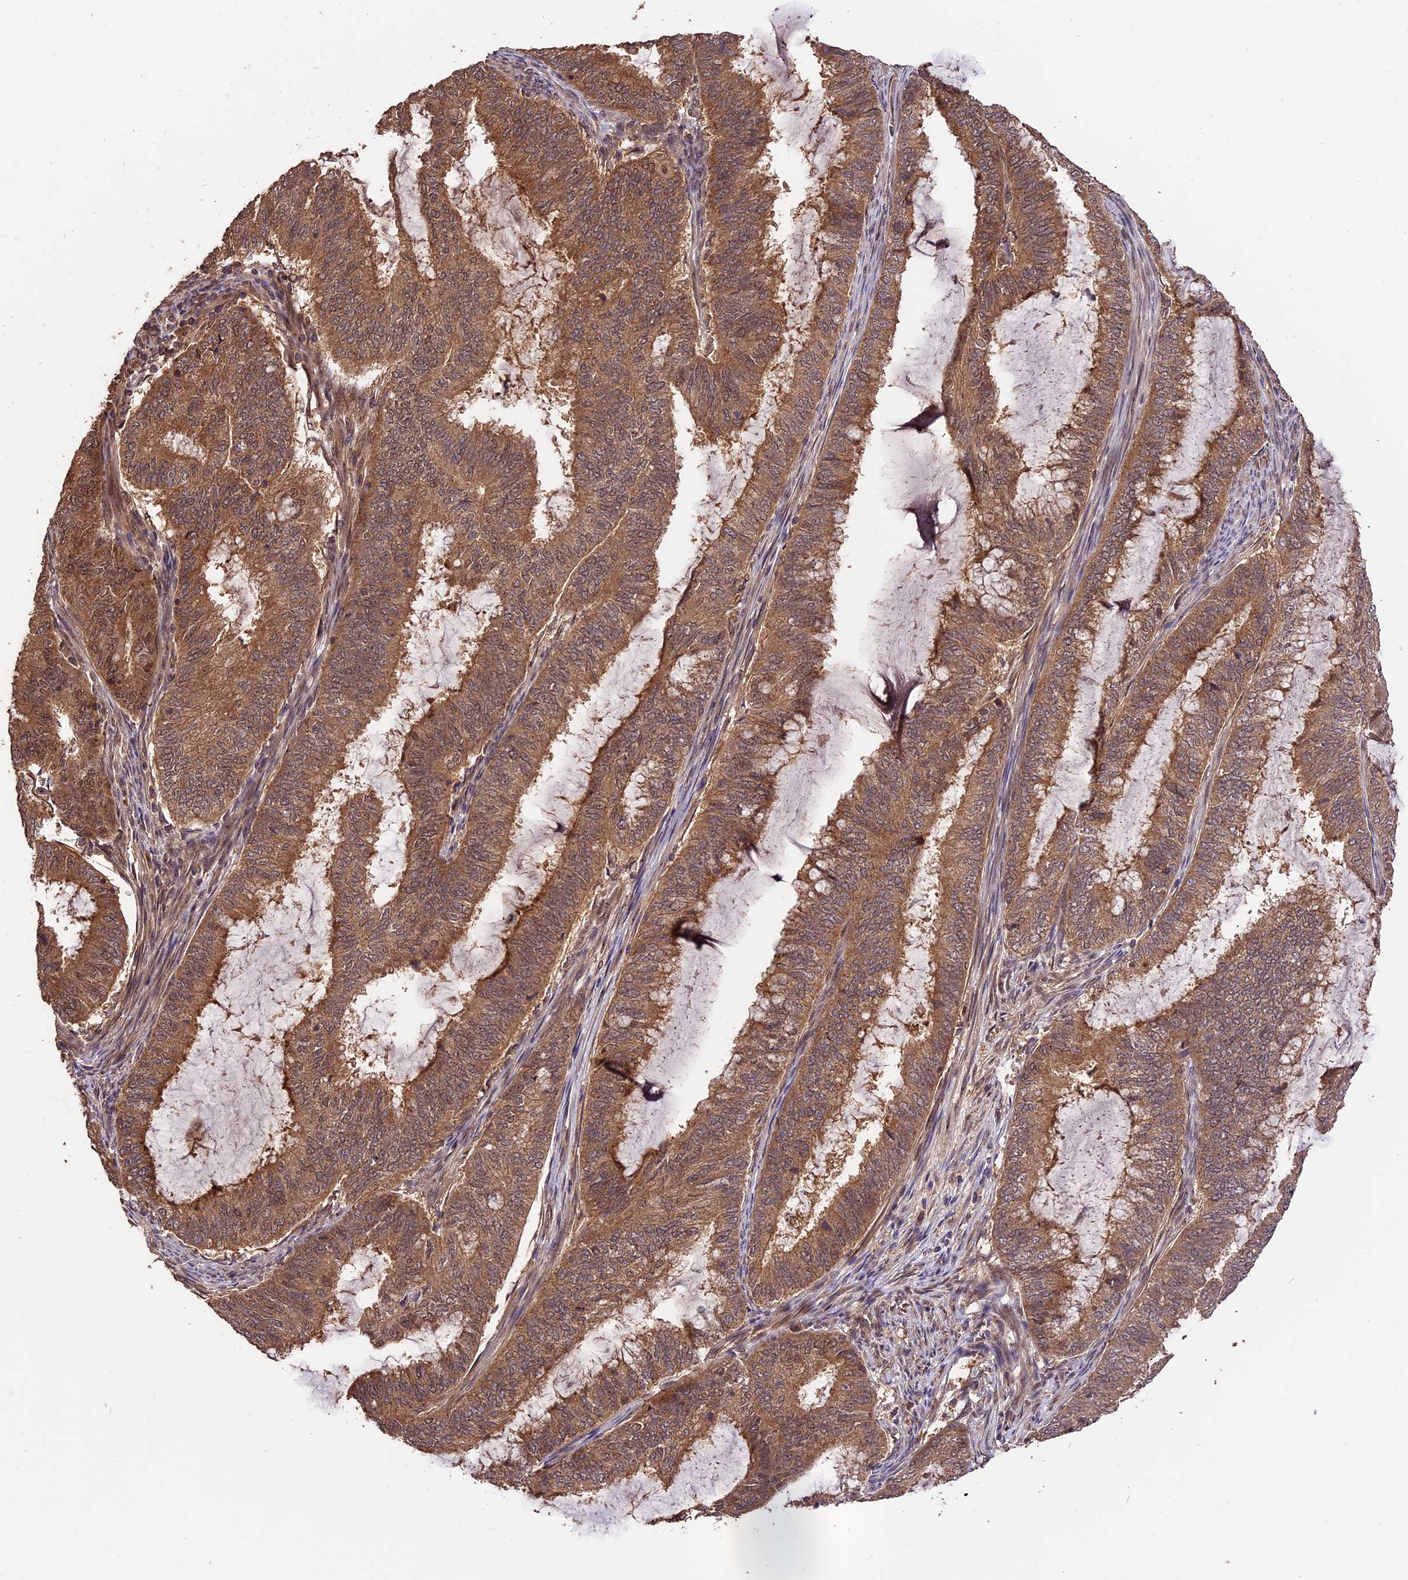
{"staining": {"intensity": "moderate", "quantity": ">75%", "location": "cytoplasmic/membranous"}, "tissue": "endometrial cancer", "cell_type": "Tumor cells", "image_type": "cancer", "snomed": [{"axis": "morphology", "description": "Adenocarcinoma, NOS"}, {"axis": "topography", "description": "Endometrium"}], "caption": "DAB (3,3'-diaminobenzidine) immunohistochemical staining of human endometrial cancer displays moderate cytoplasmic/membranous protein positivity in approximately >75% of tumor cells. The staining was performed using DAB, with brown indicating positive protein expression. Nuclei are stained blue with hematoxylin.", "gene": "TRMT1", "patient": {"sex": "female", "age": 51}}